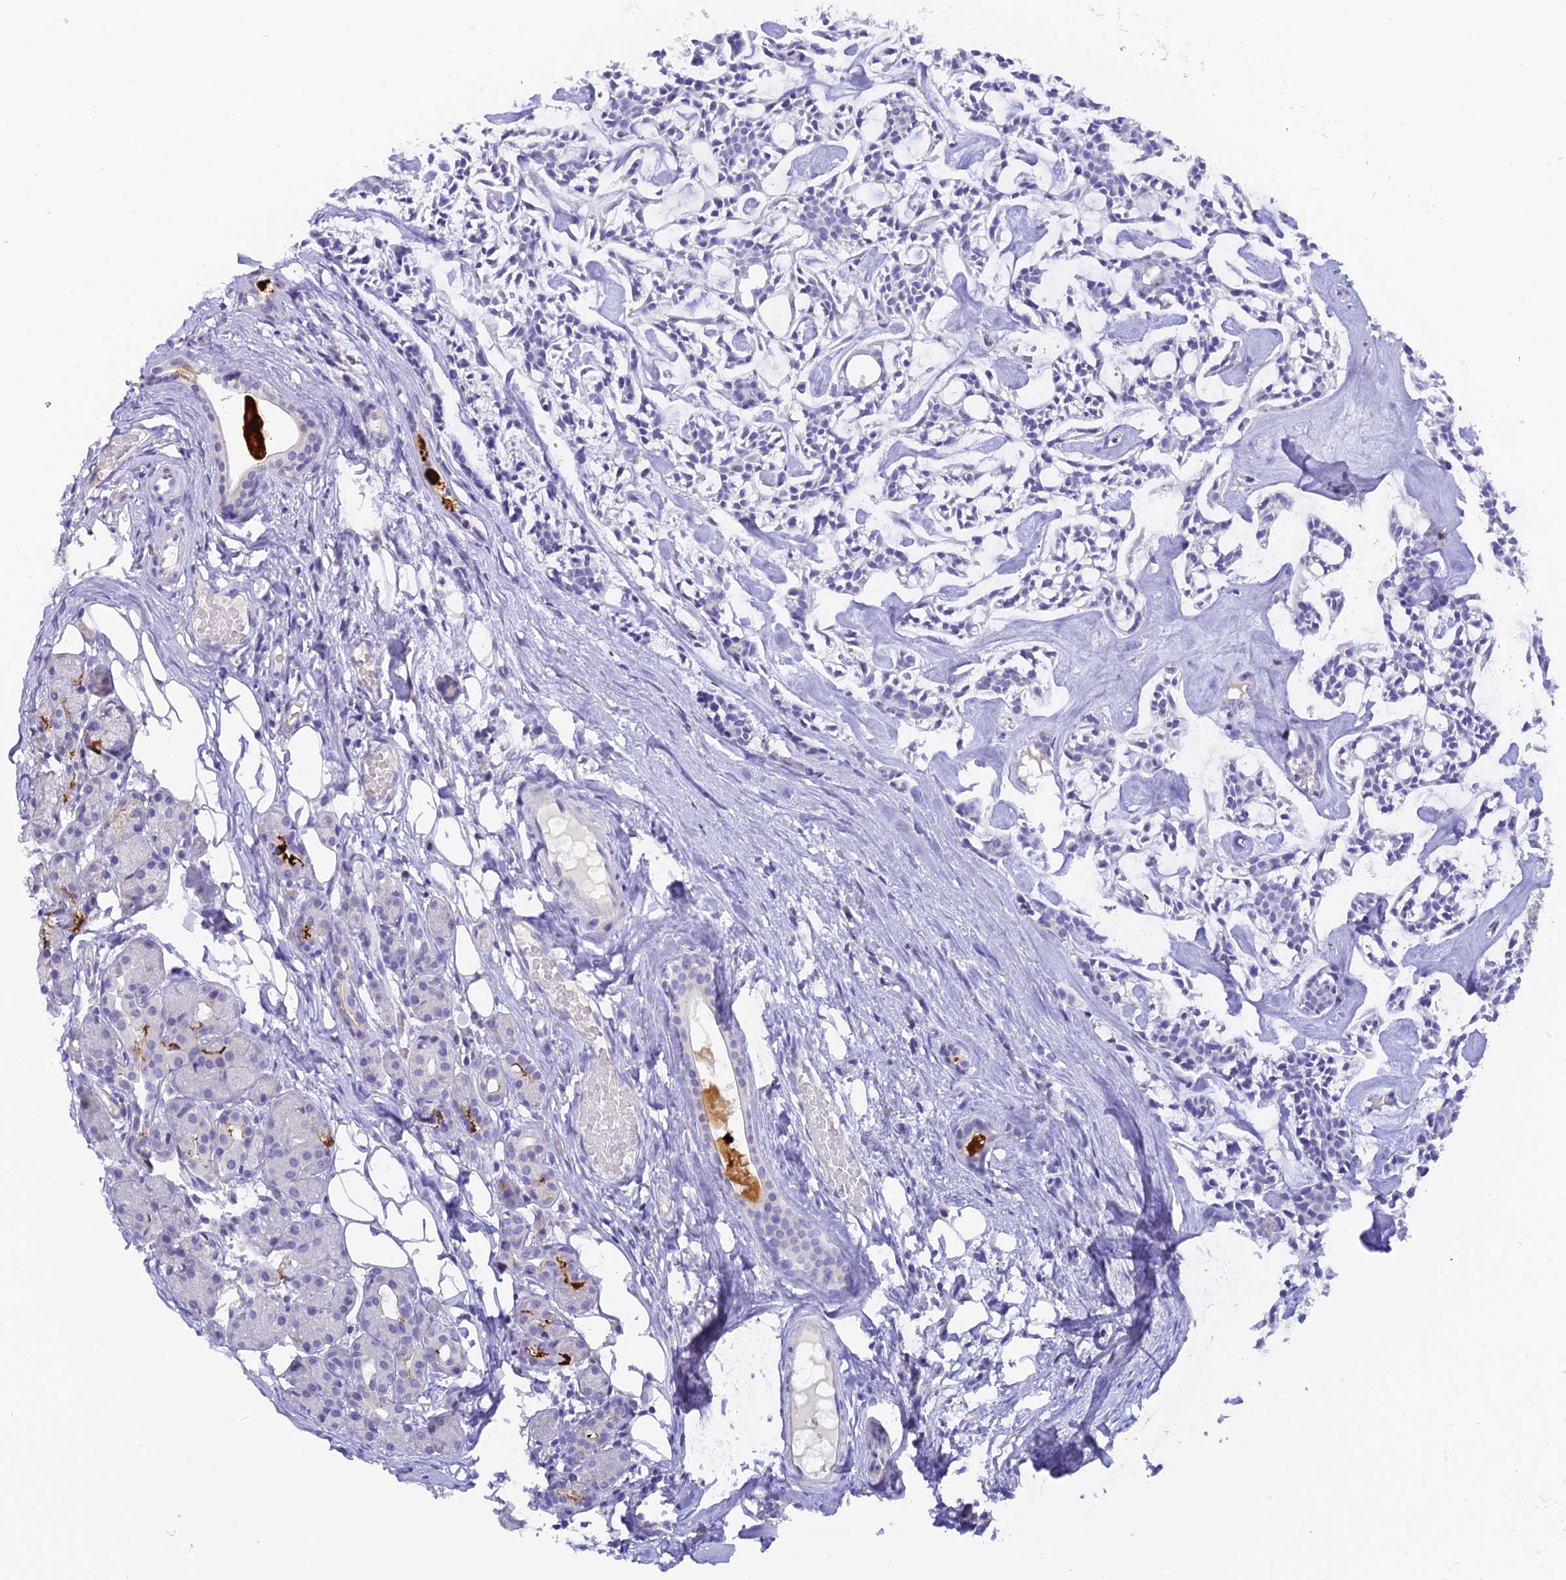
{"staining": {"intensity": "negative", "quantity": "none", "location": "none"}, "tissue": "head and neck cancer", "cell_type": "Tumor cells", "image_type": "cancer", "snomed": [{"axis": "morphology", "description": "Adenocarcinoma, NOS"}, {"axis": "topography", "description": "Salivary gland"}, {"axis": "topography", "description": "Head-Neck"}], "caption": "An image of human head and neck adenocarcinoma is negative for staining in tumor cells.", "gene": "C12orf29", "patient": {"sex": "male", "age": 55}}